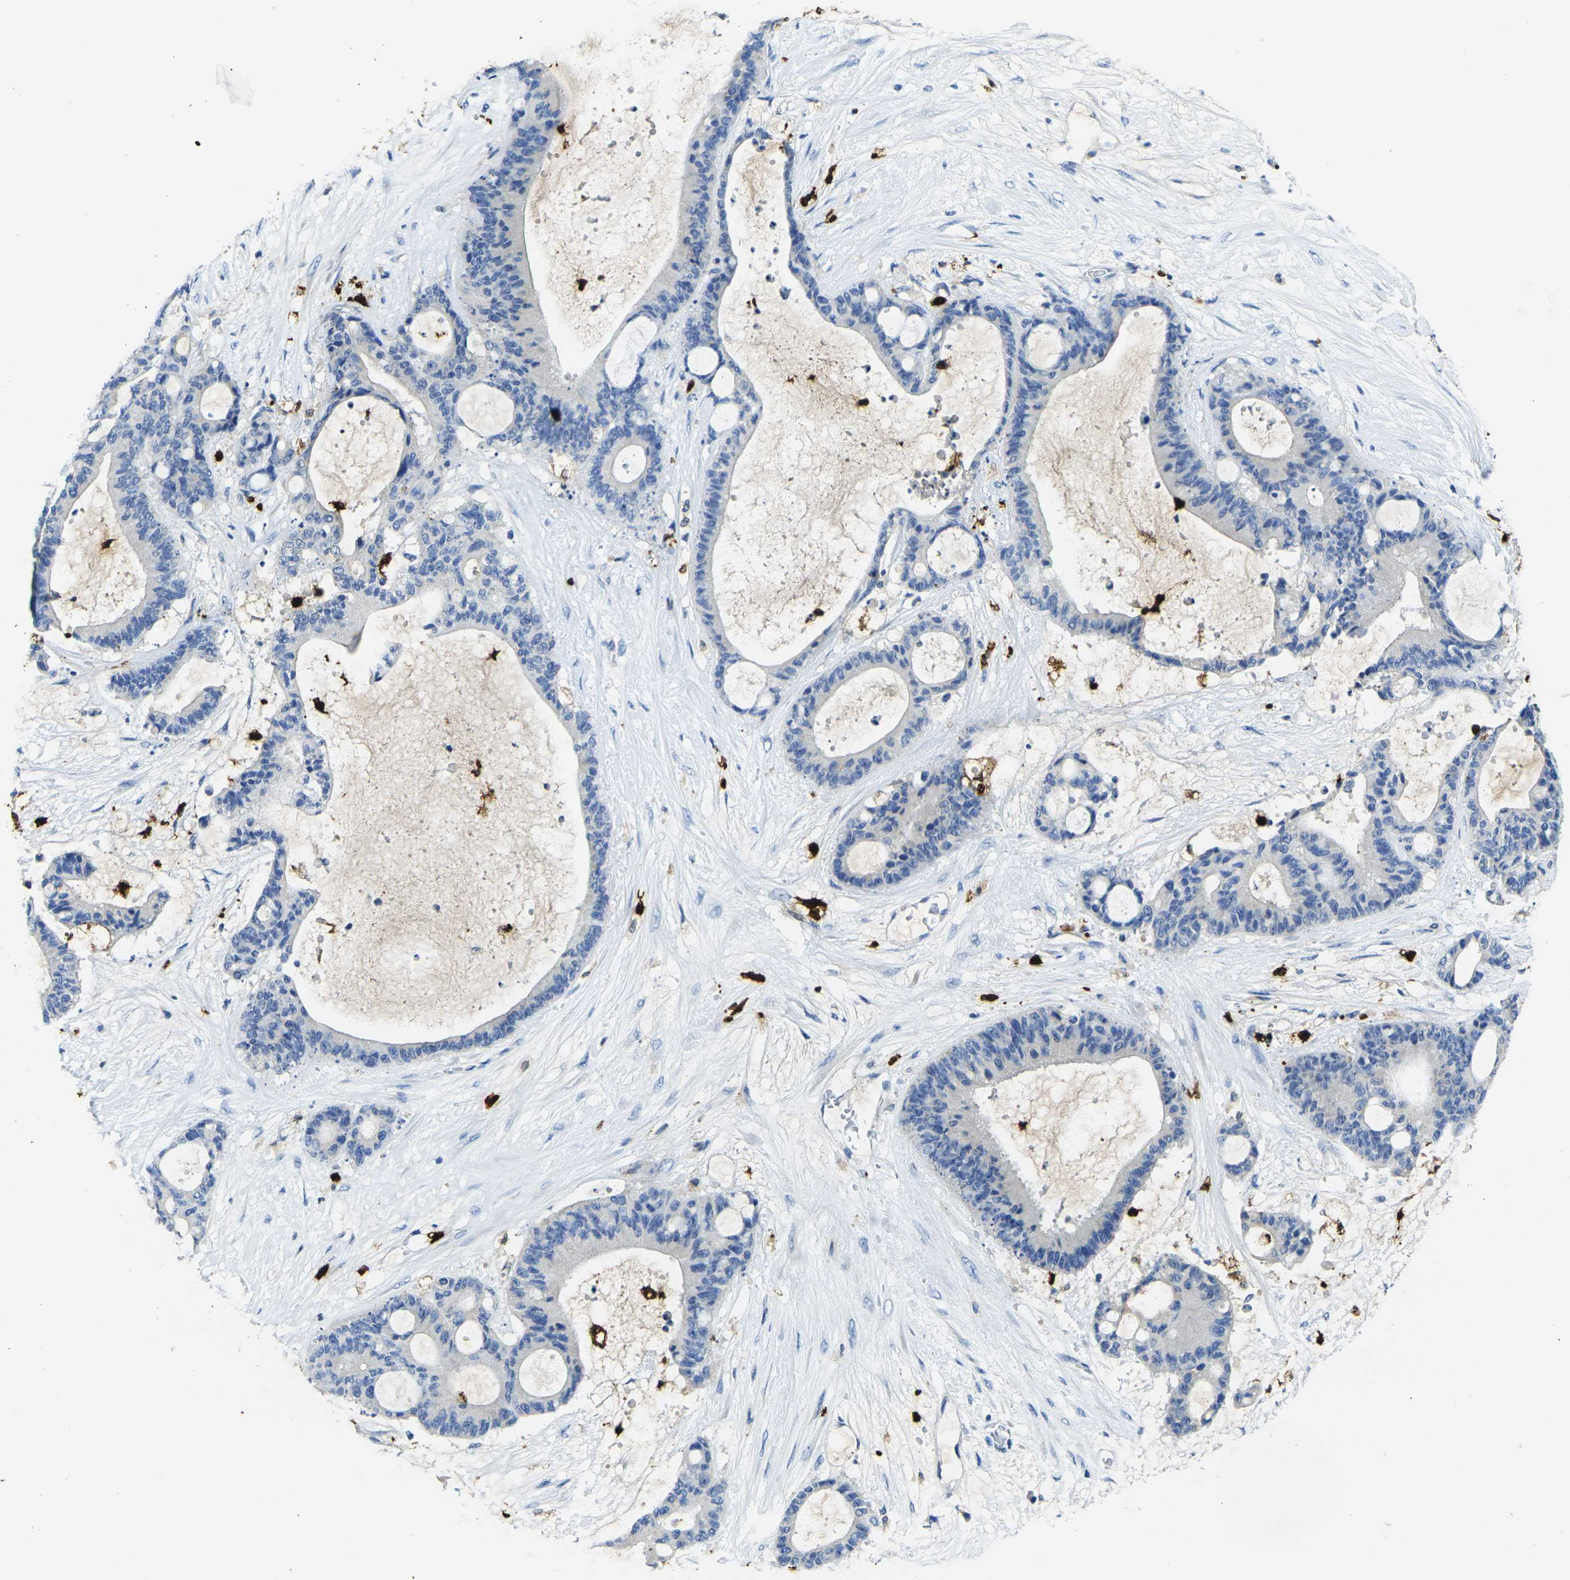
{"staining": {"intensity": "negative", "quantity": "none", "location": "none"}, "tissue": "liver cancer", "cell_type": "Tumor cells", "image_type": "cancer", "snomed": [{"axis": "morphology", "description": "Cholangiocarcinoma"}, {"axis": "topography", "description": "Liver"}], "caption": "Immunohistochemical staining of cholangiocarcinoma (liver) reveals no significant expression in tumor cells. (Immunohistochemistry, brightfield microscopy, high magnification).", "gene": "S100A9", "patient": {"sex": "female", "age": 73}}